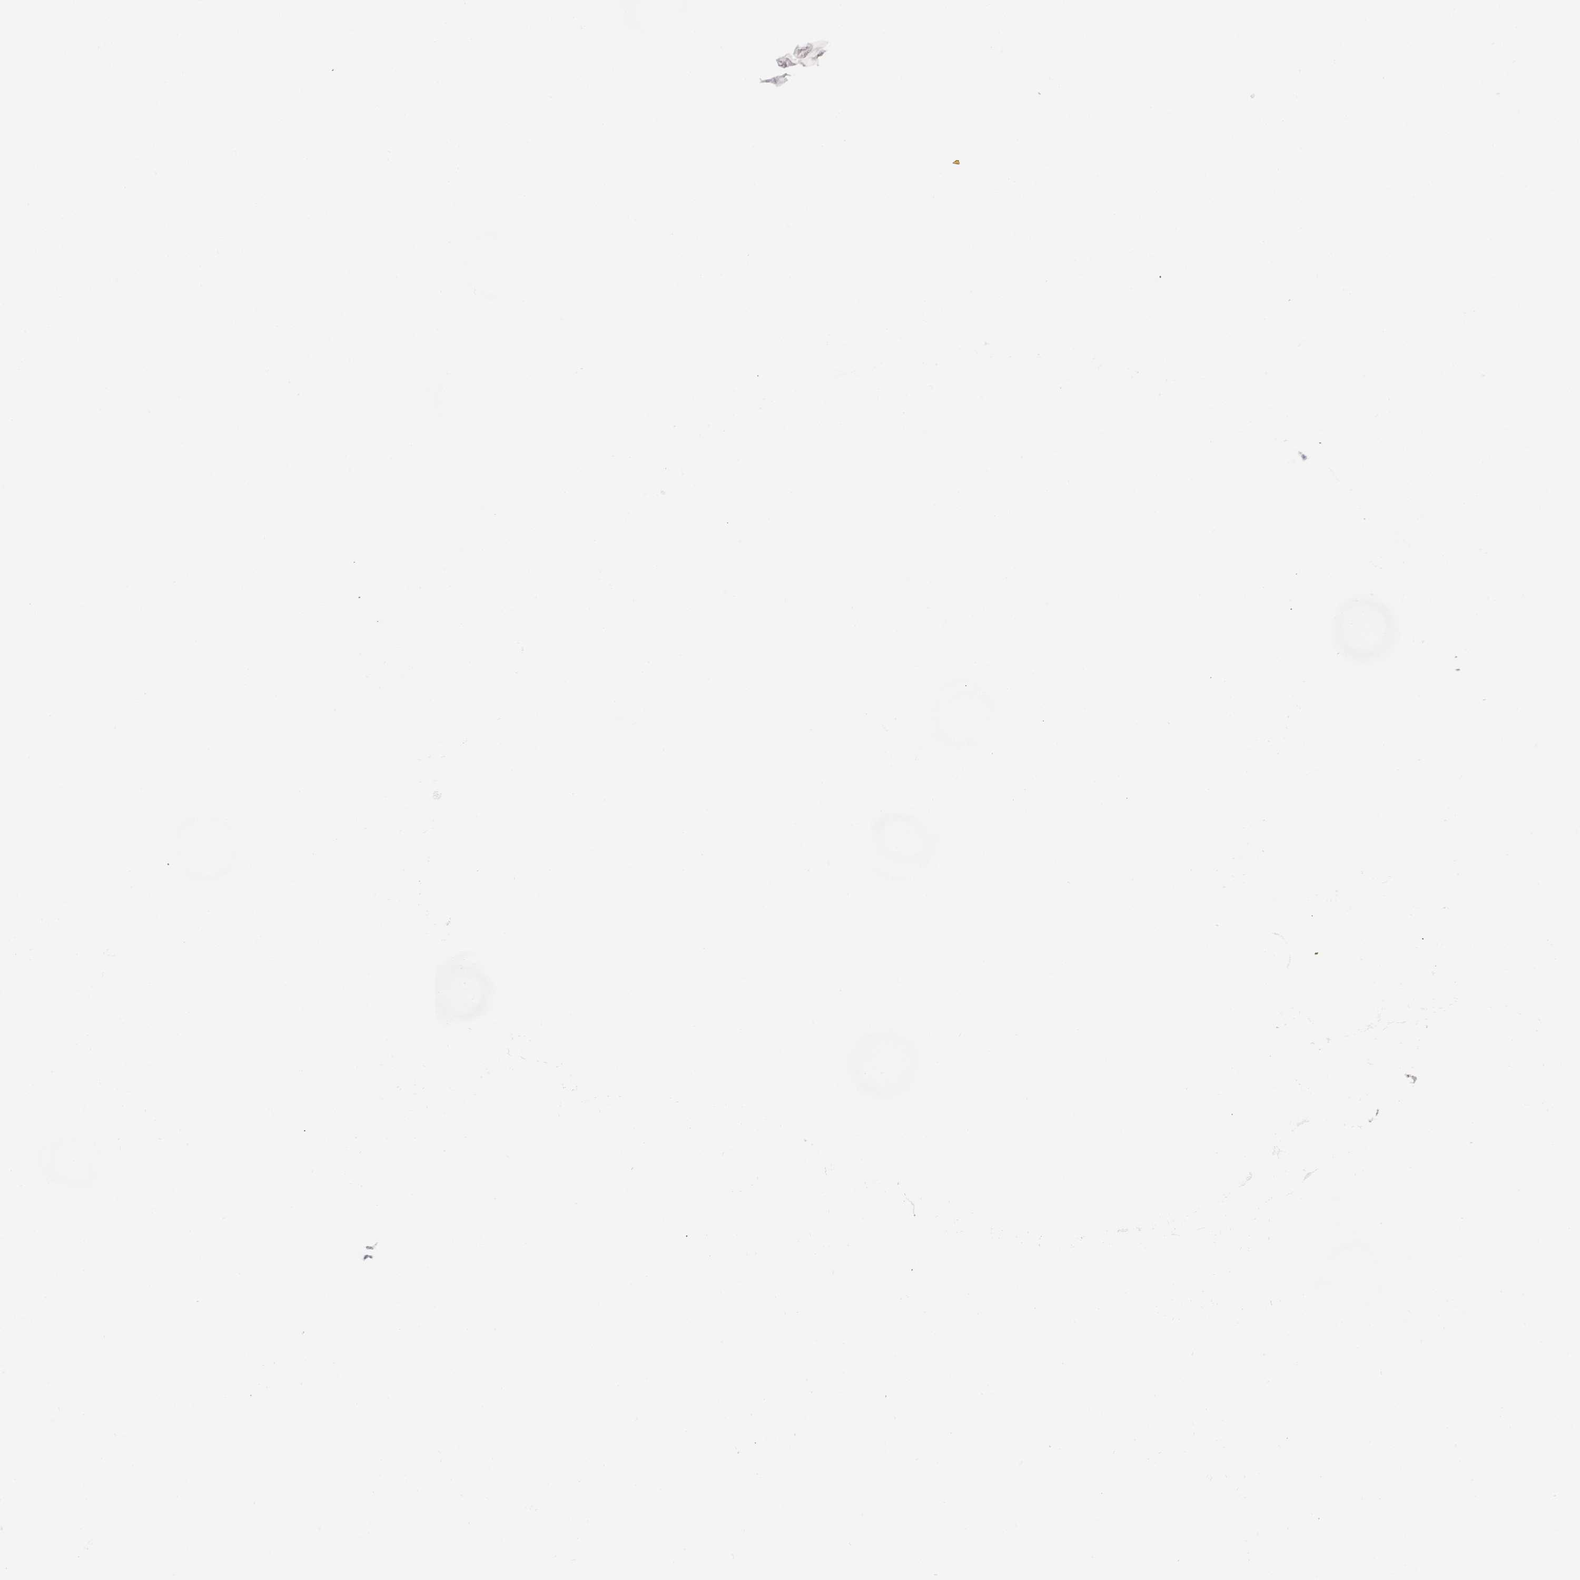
{"staining": {"intensity": "negative", "quantity": "none", "location": "none"}, "tissue": "lymphoma", "cell_type": "Tumor cells", "image_type": "cancer", "snomed": [{"axis": "morphology", "description": "Hodgkin's disease, NOS"}, {"axis": "topography", "description": "Lymph node"}], "caption": "Immunohistochemical staining of human Hodgkin's disease exhibits no significant positivity in tumor cells.", "gene": "PNMT", "patient": {"sex": "male", "age": 70}}